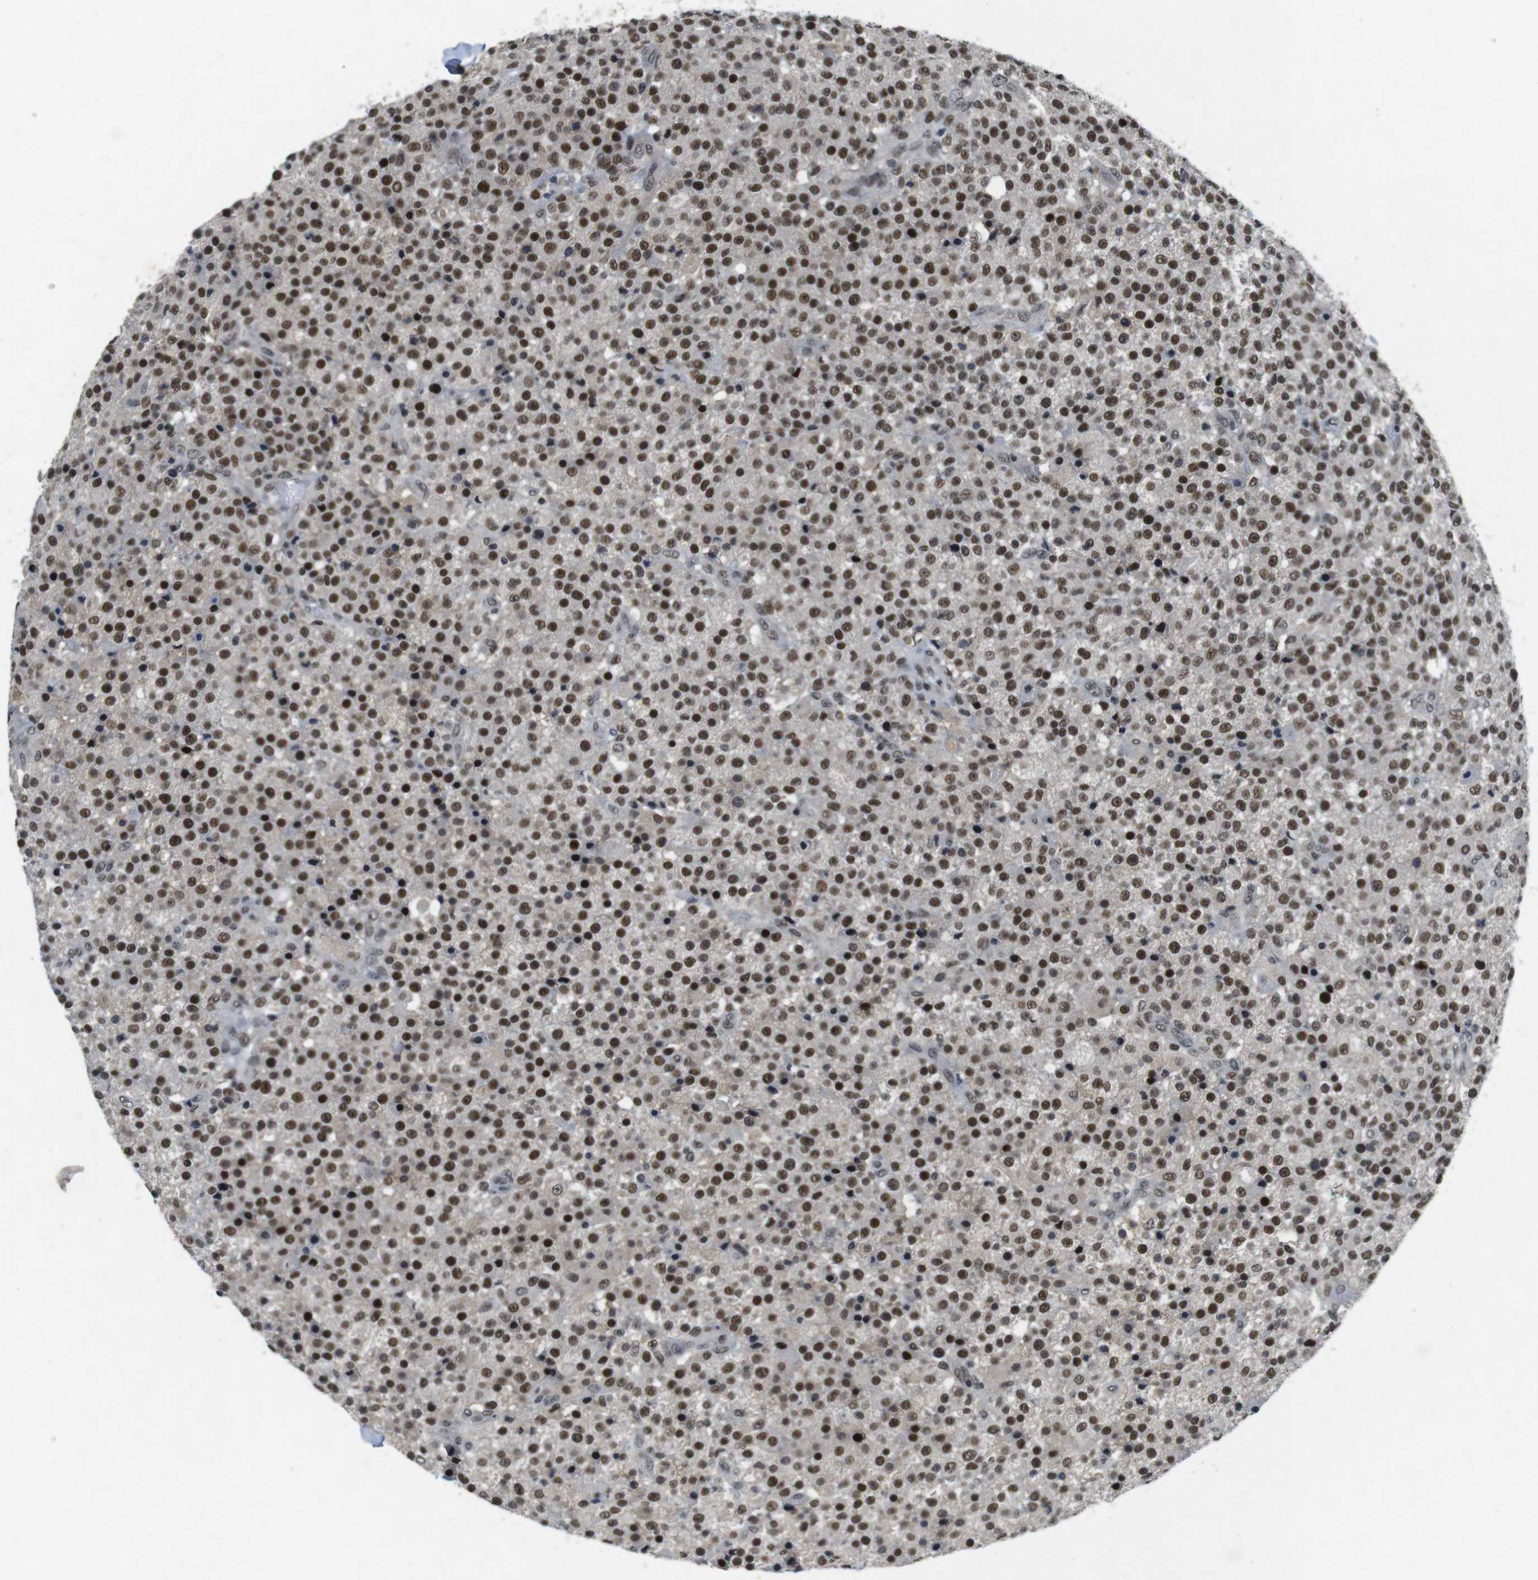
{"staining": {"intensity": "strong", "quantity": ">75%", "location": "nuclear"}, "tissue": "testis cancer", "cell_type": "Tumor cells", "image_type": "cancer", "snomed": [{"axis": "morphology", "description": "Seminoma, NOS"}, {"axis": "topography", "description": "Testis"}], "caption": "Testis seminoma stained with IHC exhibits strong nuclear staining in about >75% of tumor cells. (Brightfield microscopy of DAB IHC at high magnification).", "gene": "USP7", "patient": {"sex": "male", "age": 59}}